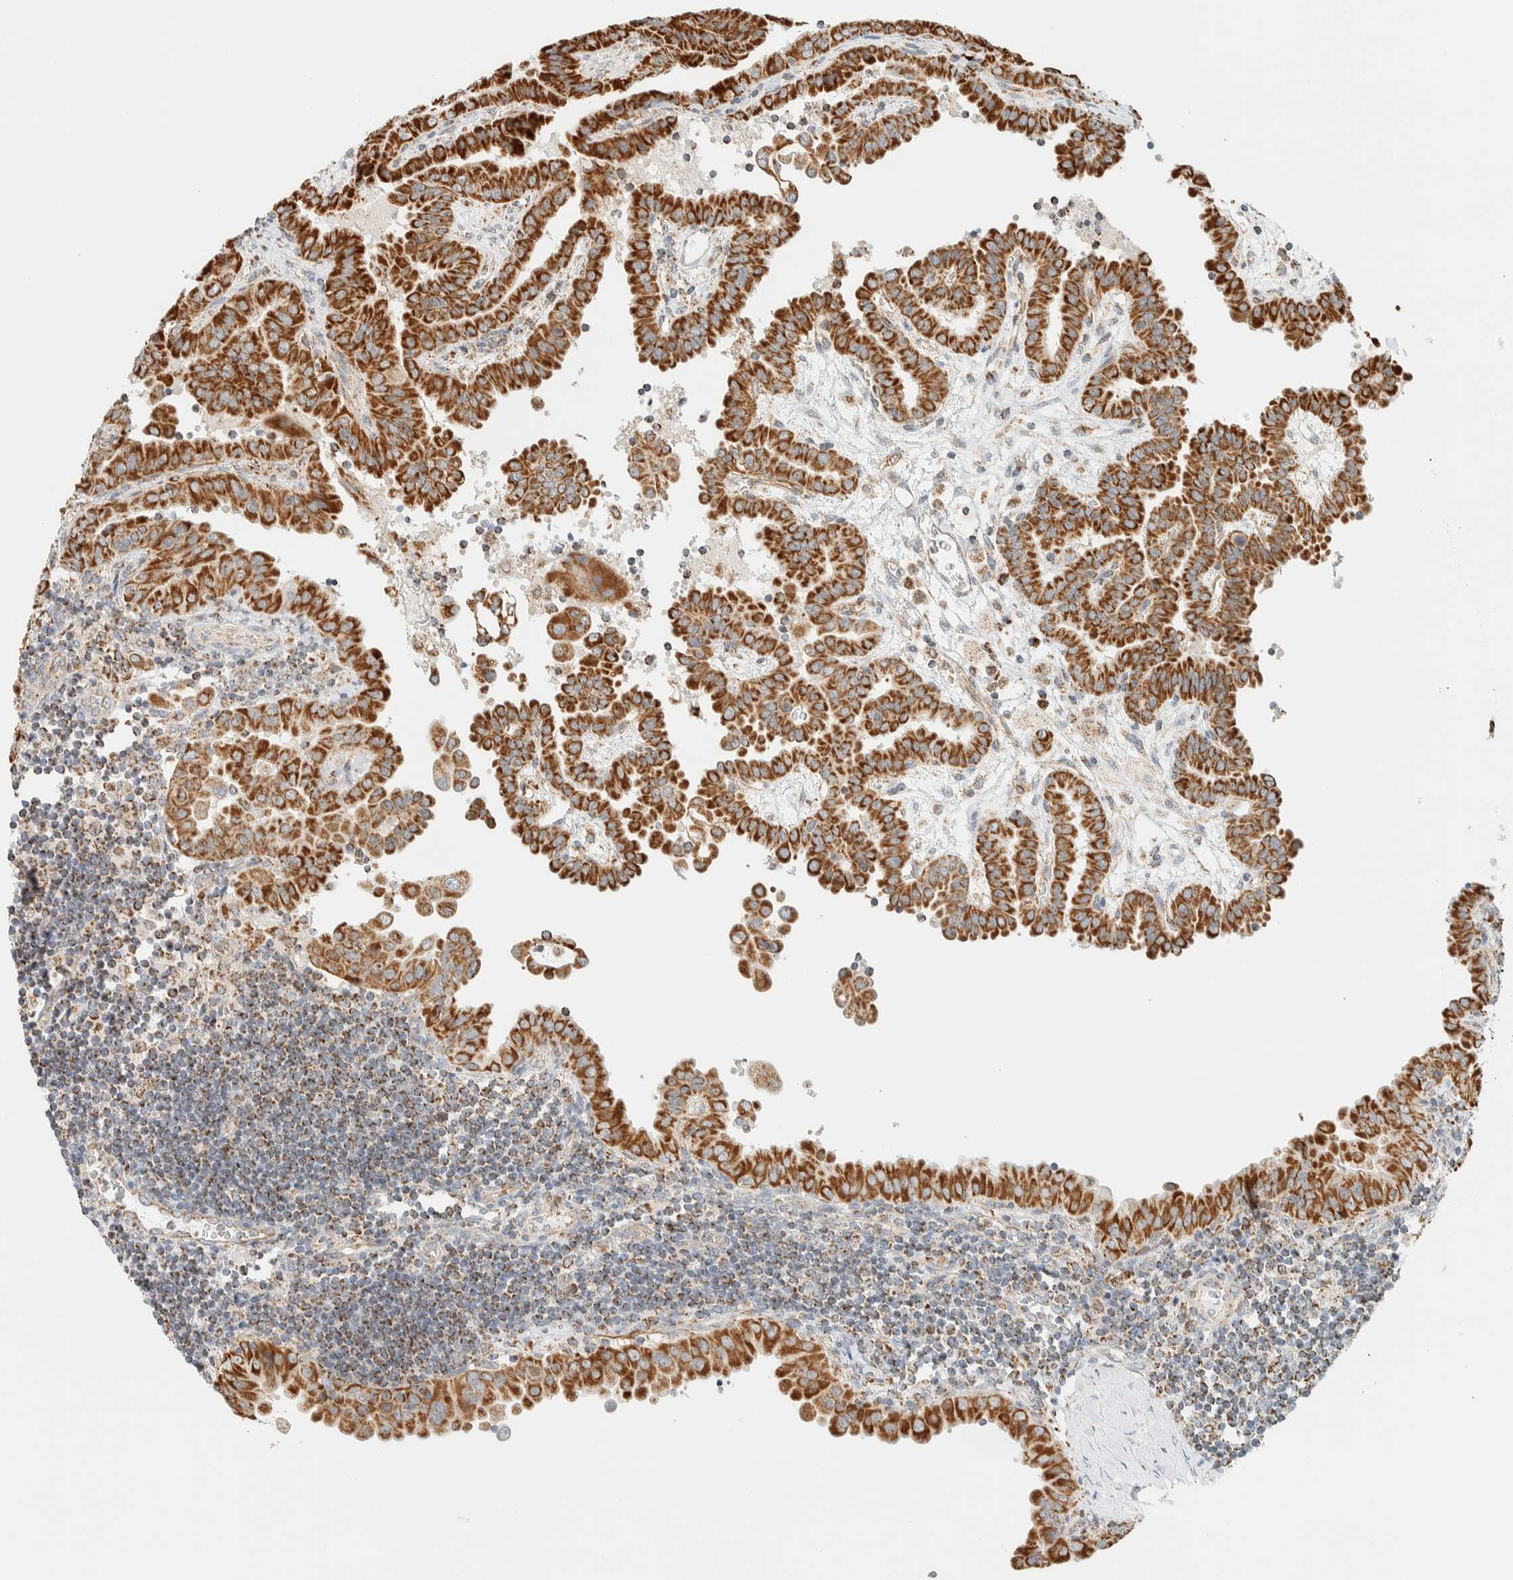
{"staining": {"intensity": "strong", "quantity": ">75%", "location": "cytoplasmic/membranous"}, "tissue": "thyroid cancer", "cell_type": "Tumor cells", "image_type": "cancer", "snomed": [{"axis": "morphology", "description": "Papillary adenocarcinoma, NOS"}, {"axis": "topography", "description": "Thyroid gland"}], "caption": "Protein staining by IHC displays strong cytoplasmic/membranous positivity in approximately >75% of tumor cells in thyroid cancer (papillary adenocarcinoma).", "gene": "KIFAP3", "patient": {"sex": "male", "age": 33}}